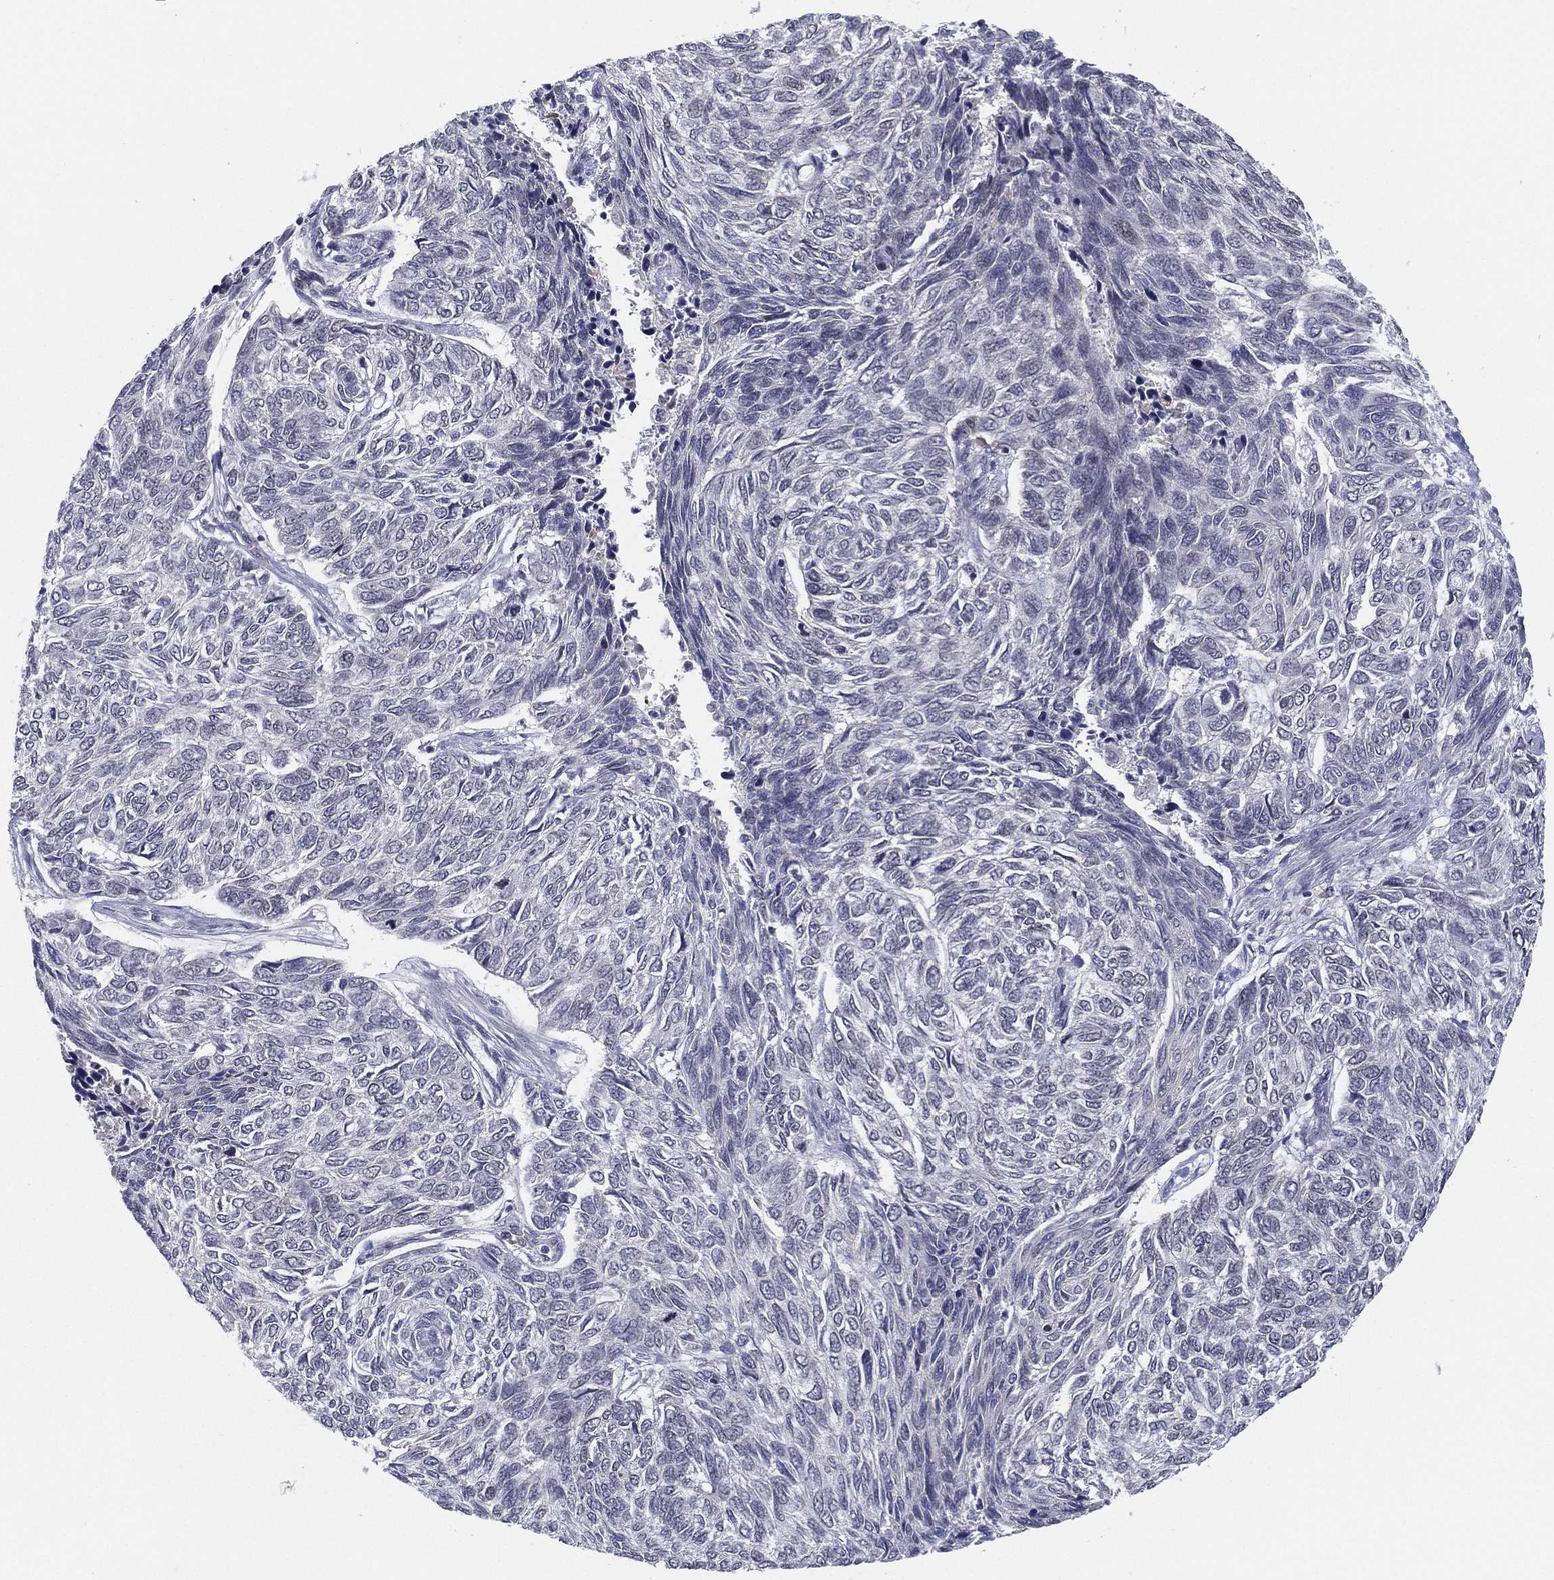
{"staining": {"intensity": "negative", "quantity": "none", "location": "none"}, "tissue": "skin cancer", "cell_type": "Tumor cells", "image_type": "cancer", "snomed": [{"axis": "morphology", "description": "Basal cell carcinoma"}, {"axis": "topography", "description": "Skin"}], "caption": "High power microscopy image of an IHC micrograph of basal cell carcinoma (skin), revealing no significant expression in tumor cells. (Stains: DAB immunohistochemistry (IHC) with hematoxylin counter stain, Microscopy: brightfield microscopy at high magnification).", "gene": "MS4A8", "patient": {"sex": "female", "age": 65}}